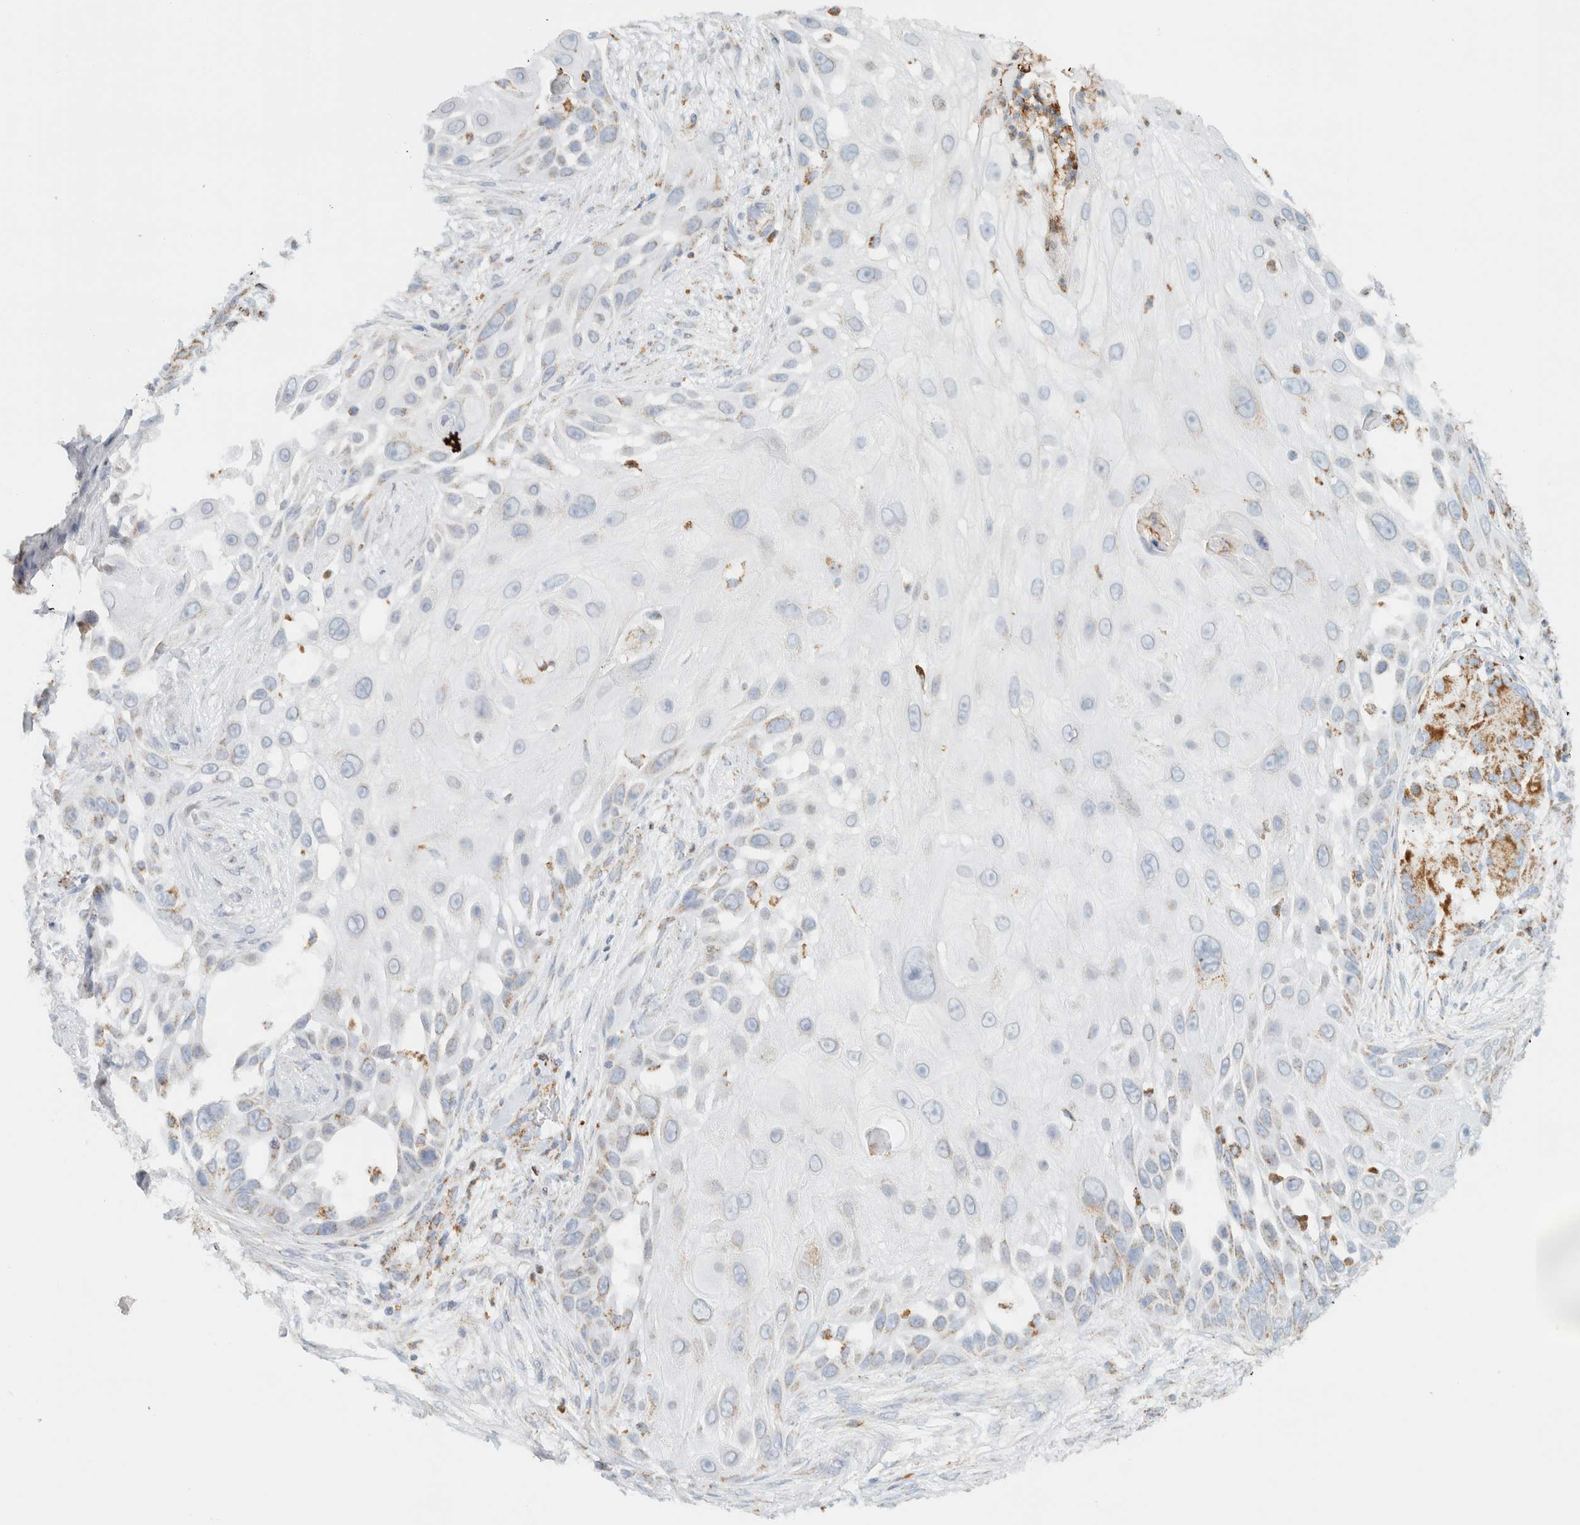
{"staining": {"intensity": "moderate", "quantity": "<25%", "location": "cytoplasmic/membranous"}, "tissue": "skin cancer", "cell_type": "Tumor cells", "image_type": "cancer", "snomed": [{"axis": "morphology", "description": "Squamous cell carcinoma, NOS"}, {"axis": "topography", "description": "Skin"}], "caption": "Skin cancer (squamous cell carcinoma) tissue displays moderate cytoplasmic/membranous staining in about <25% of tumor cells The staining is performed using DAB brown chromogen to label protein expression. The nuclei are counter-stained blue using hematoxylin.", "gene": "KIFAP3", "patient": {"sex": "female", "age": 44}}